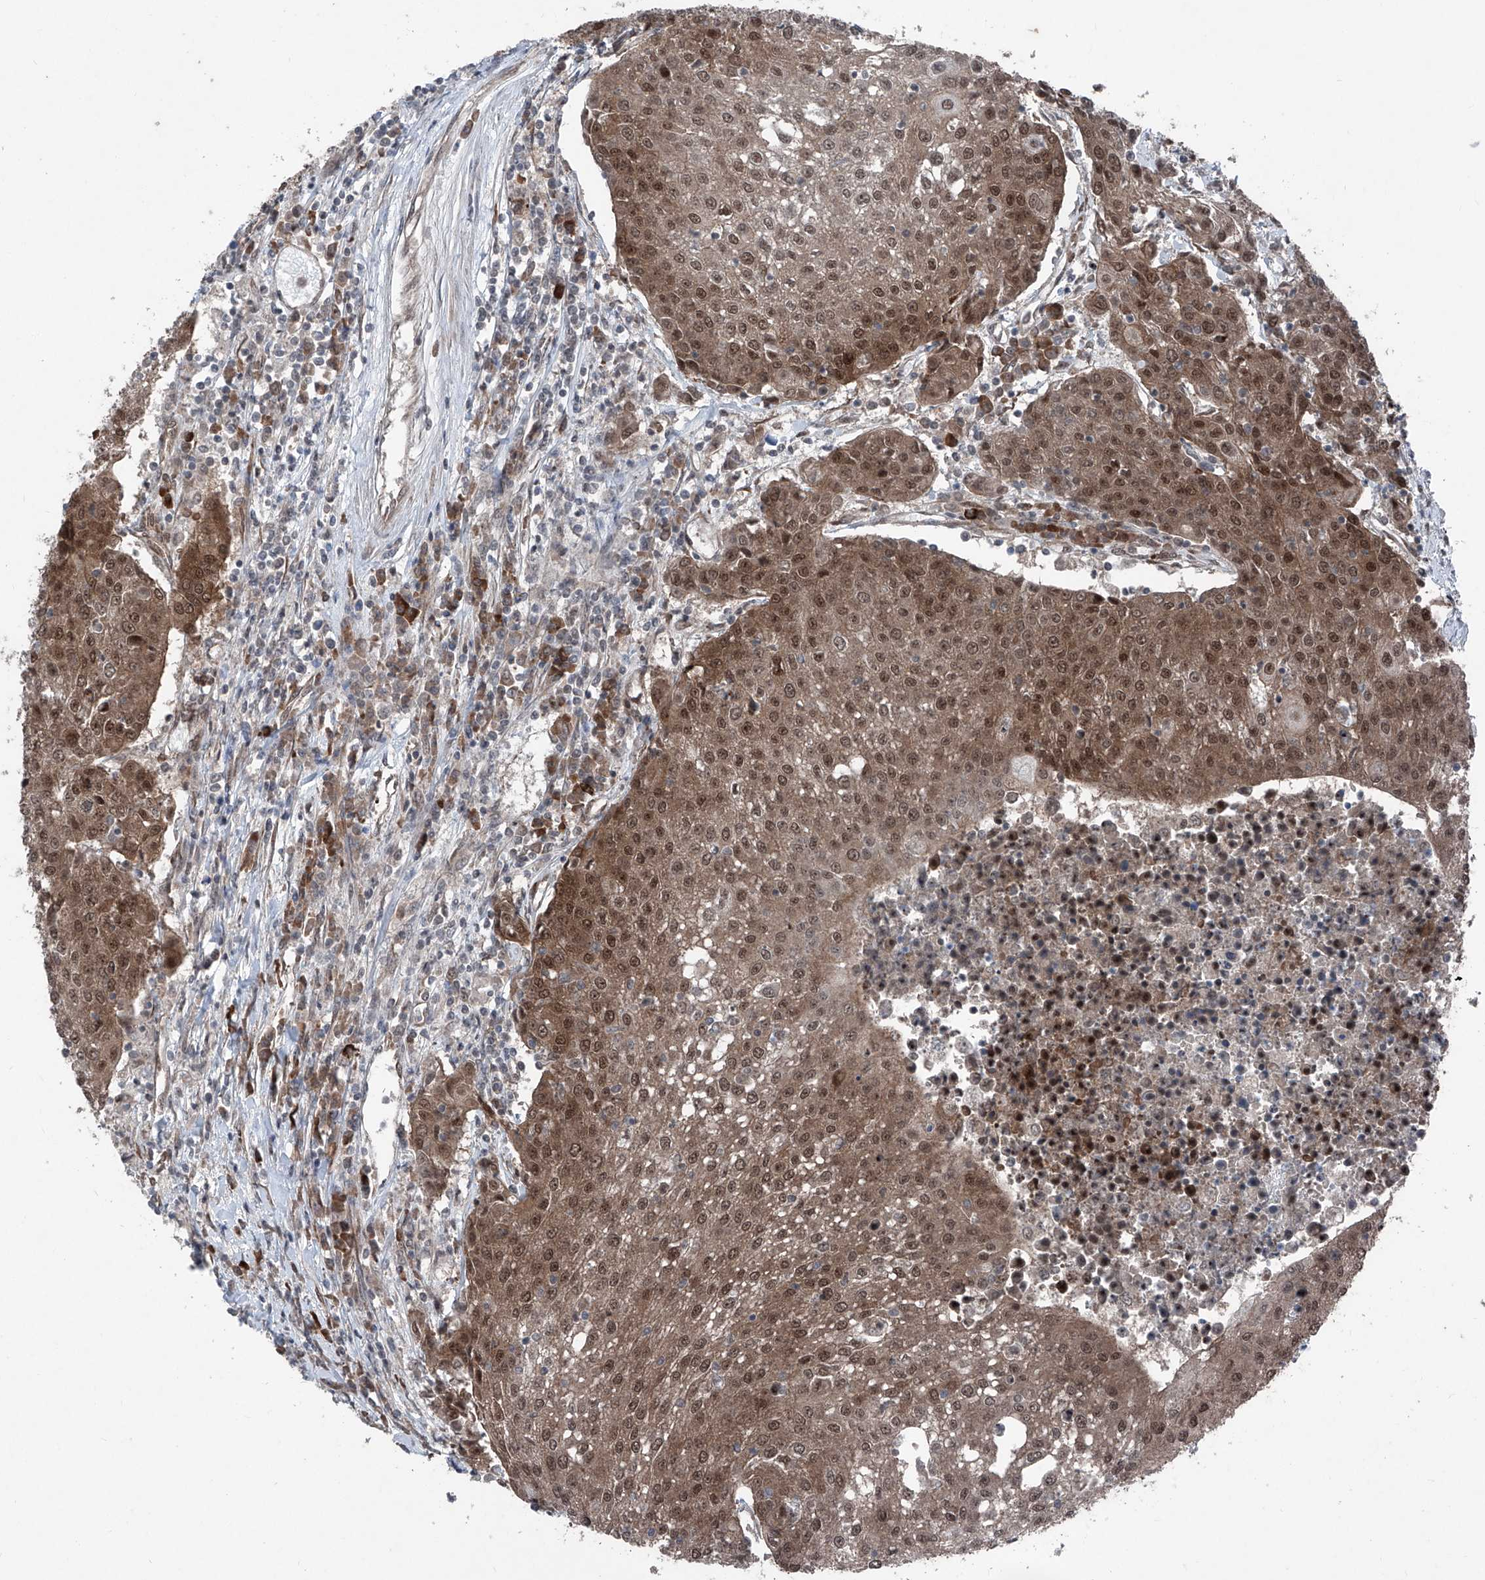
{"staining": {"intensity": "moderate", "quantity": ">75%", "location": "cytoplasmic/membranous,nuclear"}, "tissue": "urothelial cancer", "cell_type": "Tumor cells", "image_type": "cancer", "snomed": [{"axis": "morphology", "description": "Urothelial carcinoma, High grade"}, {"axis": "topography", "description": "Urinary bladder"}], "caption": "Urothelial carcinoma (high-grade) tissue exhibits moderate cytoplasmic/membranous and nuclear positivity in approximately >75% of tumor cells, visualized by immunohistochemistry.", "gene": "COA7", "patient": {"sex": "female", "age": 85}}